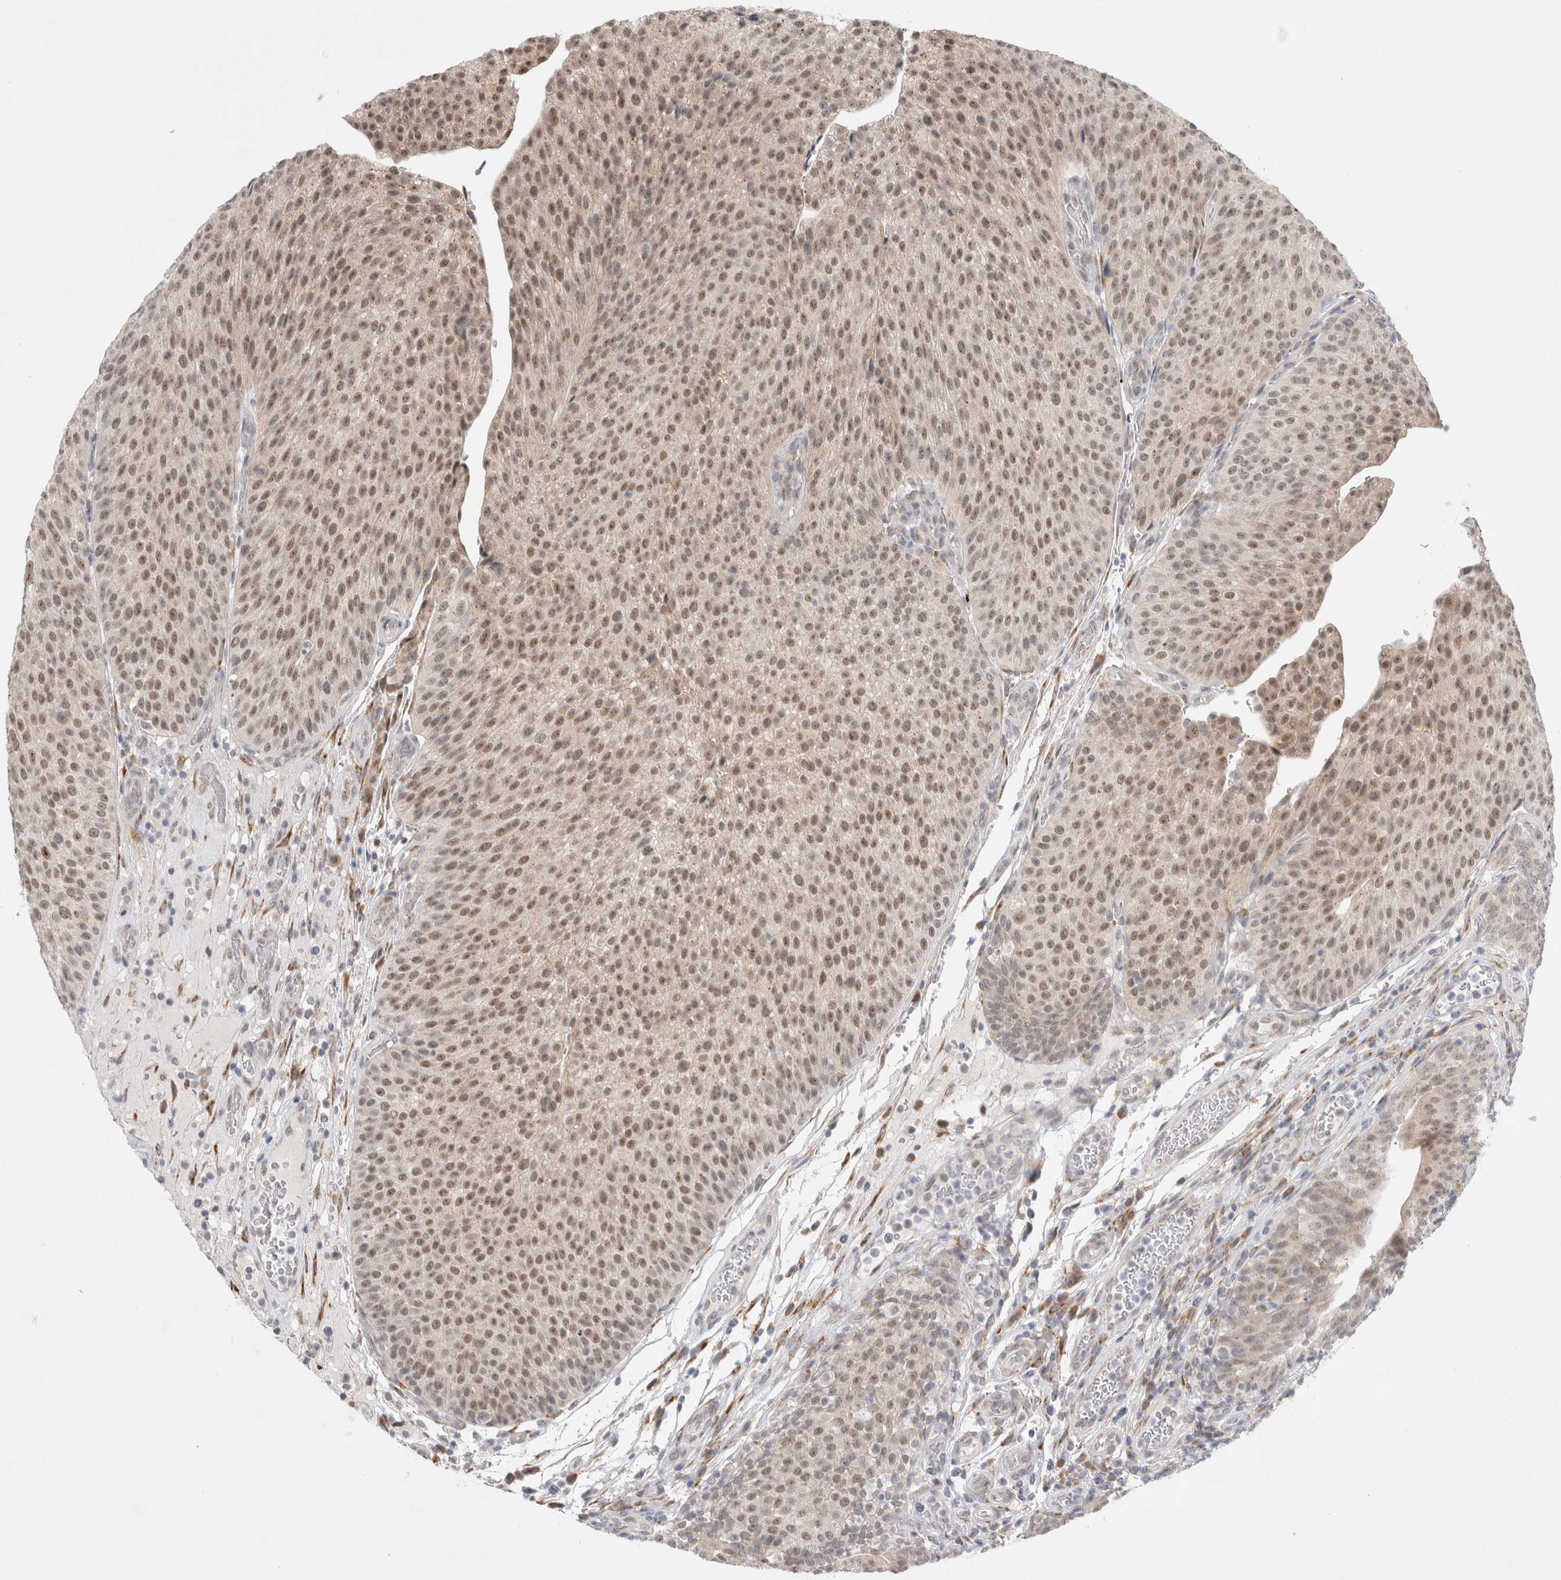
{"staining": {"intensity": "moderate", "quantity": ">75%", "location": "nuclear"}, "tissue": "urothelial cancer", "cell_type": "Tumor cells", "image_type": "cancer", "snomed": [{"axis": "morphology", "description": "Normal tissue, NOS"}, {"axis": "morphology", "description": "Urothelial carcinoma, Low grade"}, {"axis": "topography", "description": "Smooth muscle"}, {"axis": "topography", "description": "Urinary bladder"}], "caption": "Urothelial carcinoma (low-grade) was stained to show a protein in brown. There is medium levels of moderate nuclear positivity in about >75% of tumor cells.", "gene": "TRMT1L", "patient": {"sex": "male", "age": 60}}